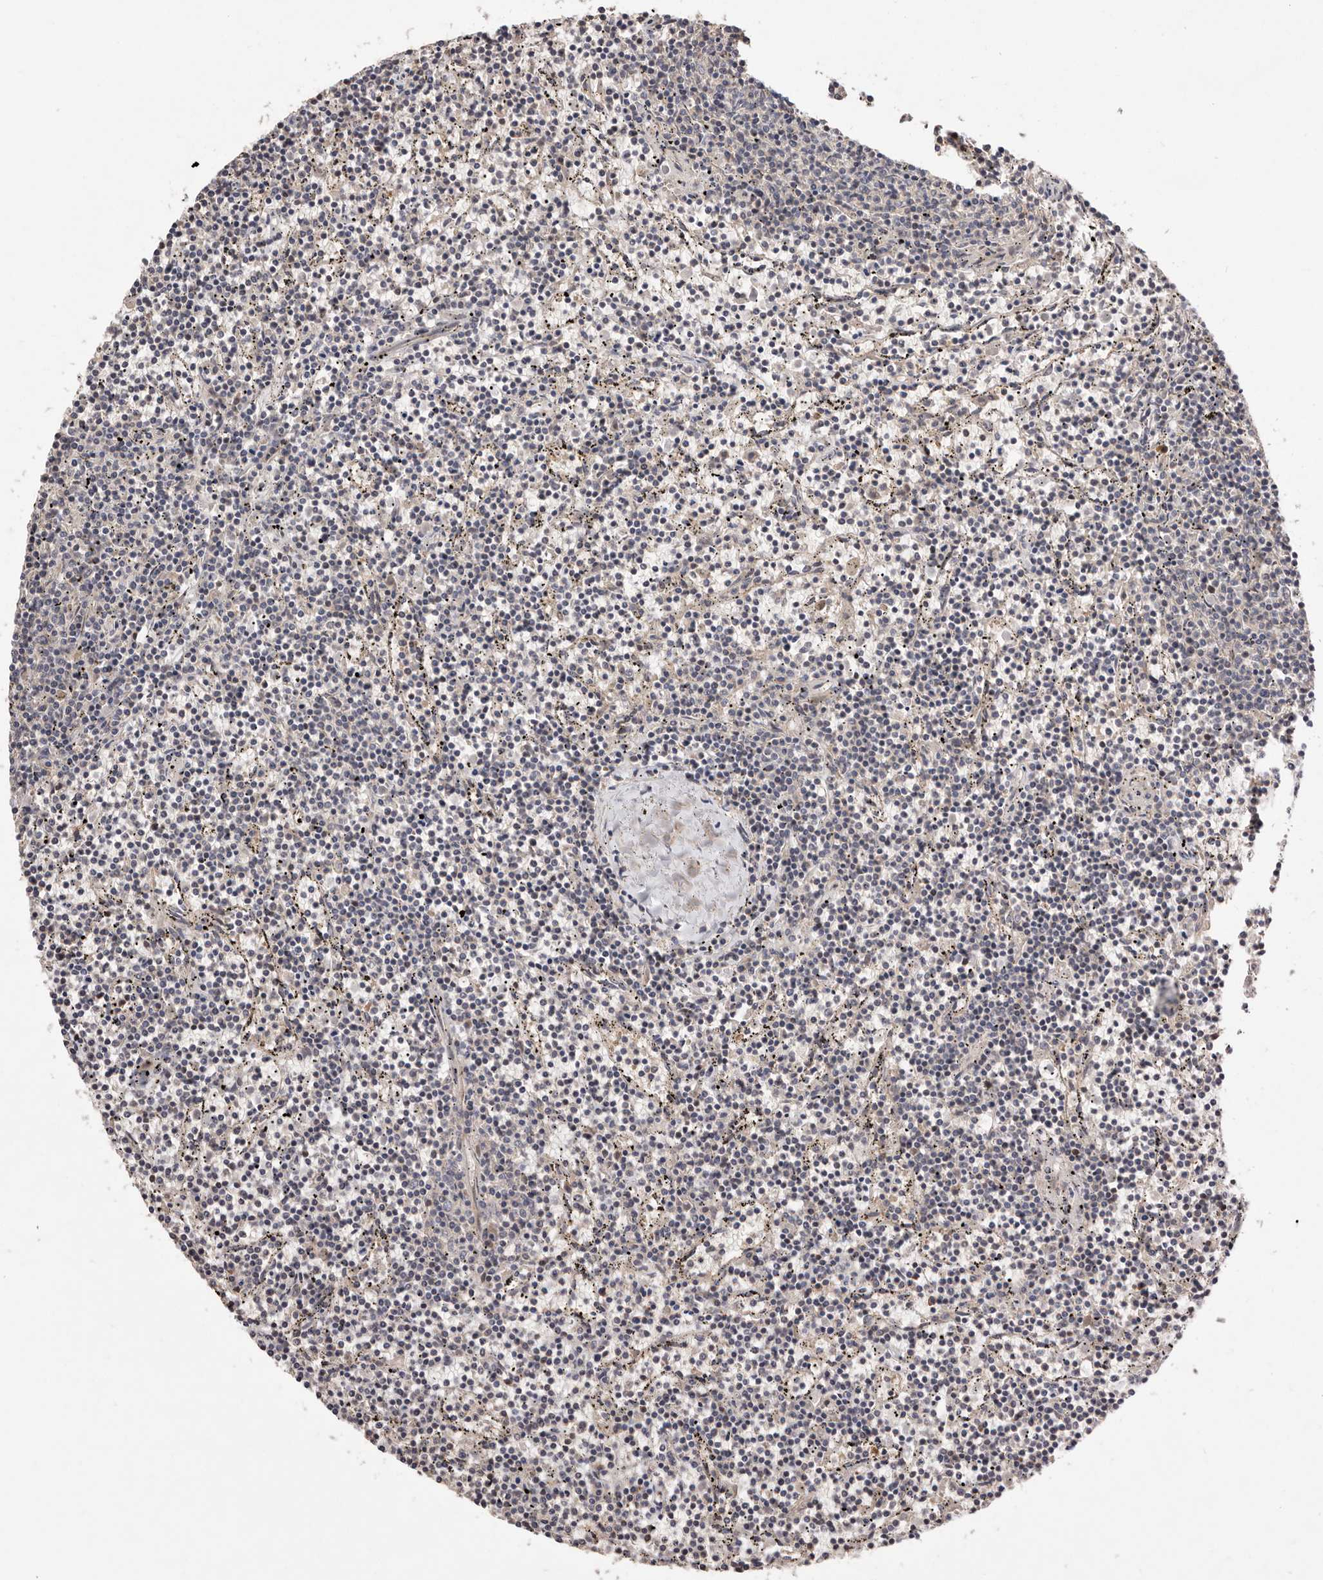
{"staining": {"intensity": "negative", "quantity": "none", "location": "none"}, "tissue": "lymphoma", "cell_type": "Tumor cells", "image_type": "cancer", "snomed": [{"axis": "morphology", "description": "Malignant lymphoma, non-Hodgkin's type, Low grade"}, {"axis": "topography", "description": "Spleen"}], "caption": "DAB immunohistochemical staining of lymphoma exhibits no significant positivity in tumor cells.", "gene": "DOP1A", "patient": {"sex": "female", "age": 50}}